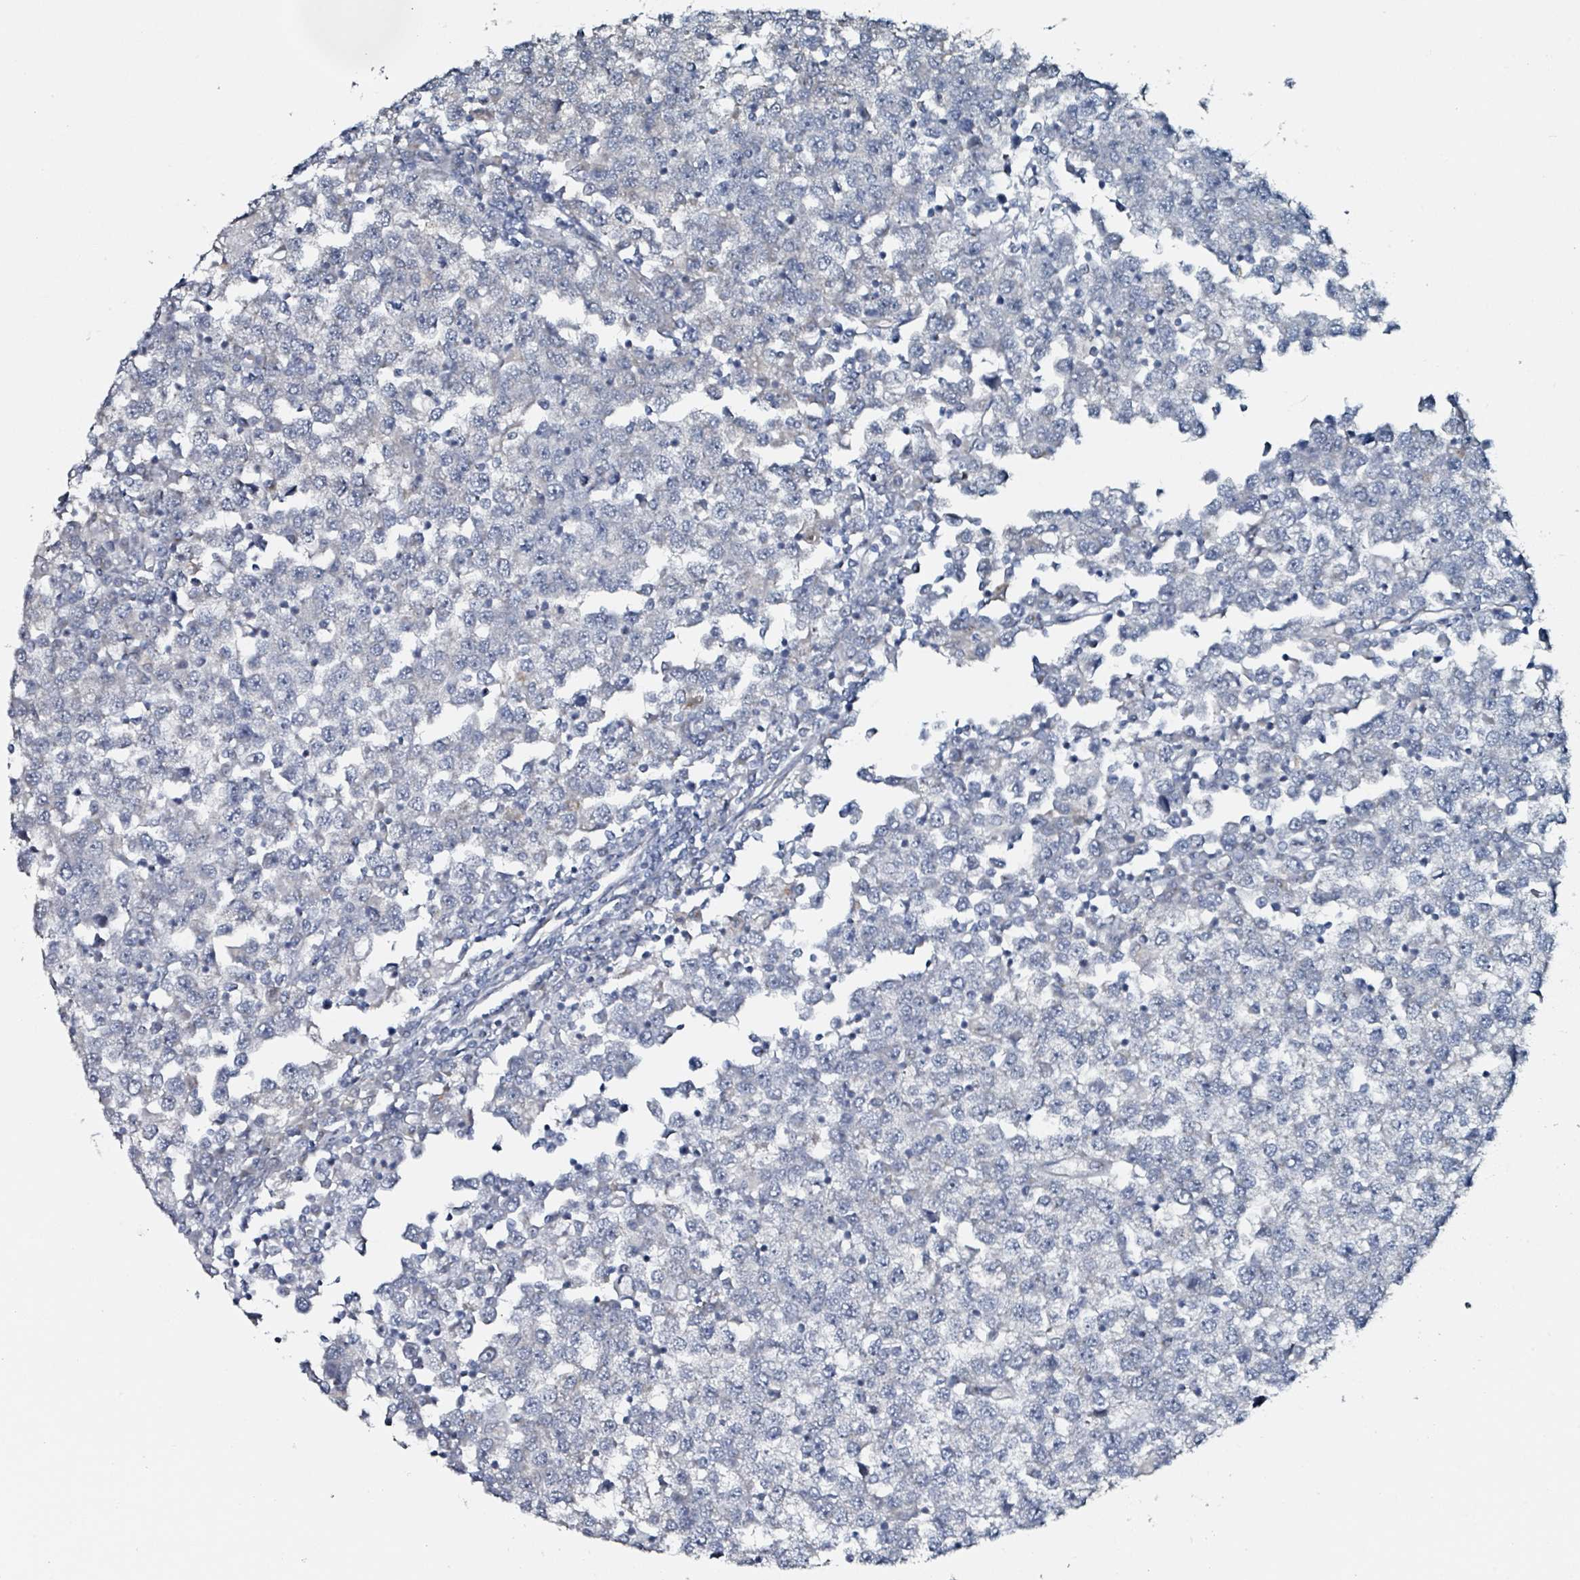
{"staining": {"intensity": "negative", "quantity": "none", "location": "none"}, "tissue": "testis cancer", "cell_type": "Tumor cells", "image_type": "cancer", "snomed": [{"axis": "morphology", "description": "Seminoma, NOS"}, {"axis": "topography", "description": "Testis"}], "caption": "DAB (3,3'-diaminobenzidine) immunohistochemical staining of testis seminoma exhibits no significant expression in tumor cells. (DAB (3,3'-diaminobenzidine) immunohistochemistry (IHC), high magnification).", "gene": "B3GAT3", "patient": {"sex": "male", "age": 65}}